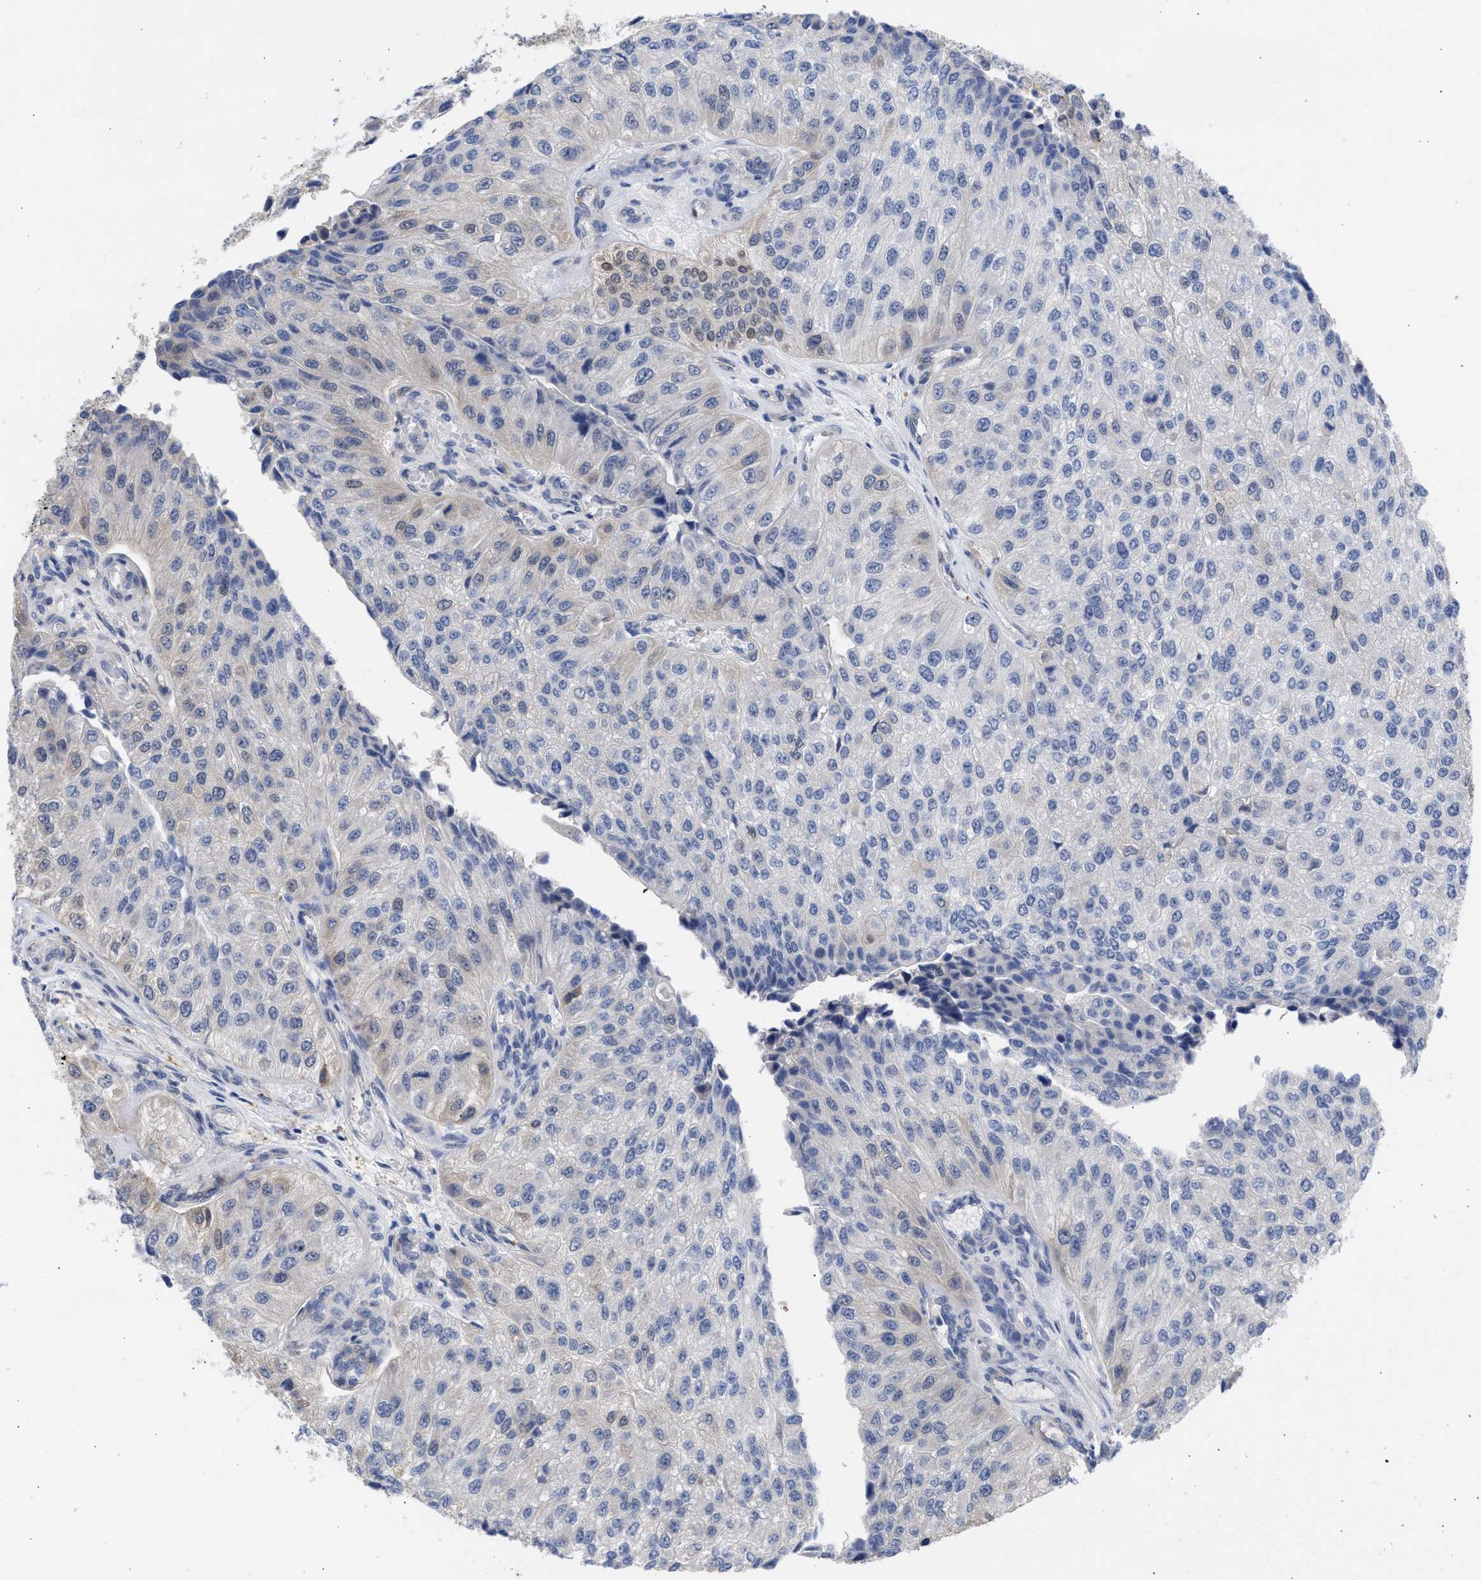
{"staining": {"intensity": "negative", "quantity": "none", "location": "none"}, "tissue": "urothelial cancer", "cell_type": "Tumor cells", "image_type": "cancer", "snomed": [{"axis": "morphology", "description": "Urothelial carcinoma, High grade"}, {"axis": "topography", "description": "Kidney"}, {"axis": "topography", "description": "Urinary bladder"}], "caption": "Immunohistochemical staining of human urothelial cancer displays no significant positivity in tumor cells. (DAB immunohistochemistry, high magnification).", "gene": "THRA", "patient": {"sex": "male", "age": 77}}